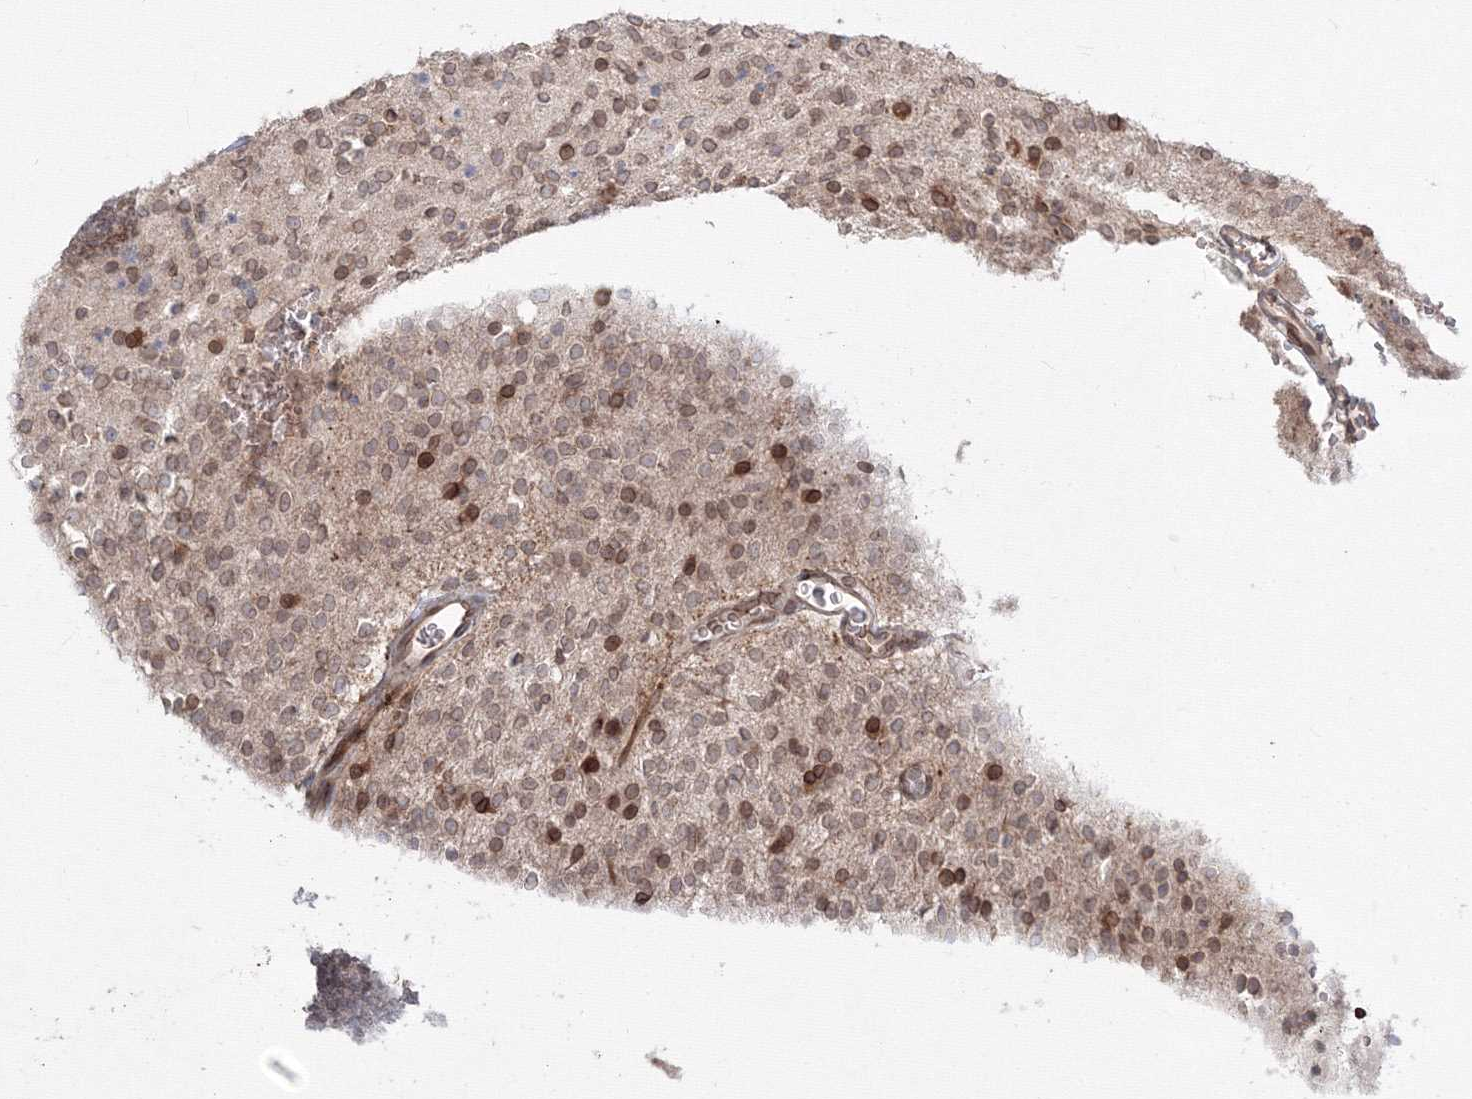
{"staining": {"intensity": "moderate", "quantity": ">75%", "location": "cytoplasmic/membranous,nuclear"}, "tissue": "glioma", "cell_type": "Tumor cells", "image_type": "cancer", "snomed": [{"axis": "morphology", "description": "Glioma, malignant, High grade"}, {"axis": "topography", "description": "Brain"}], "caption": "Human glioma stained with a brown dye displays moderate cytoplasmic/membranous and nuclear positive positivity in approximately >75% of tumor cells.", "gene": "DNAJB2", "patient": {"sex": "male", "age": 34}}